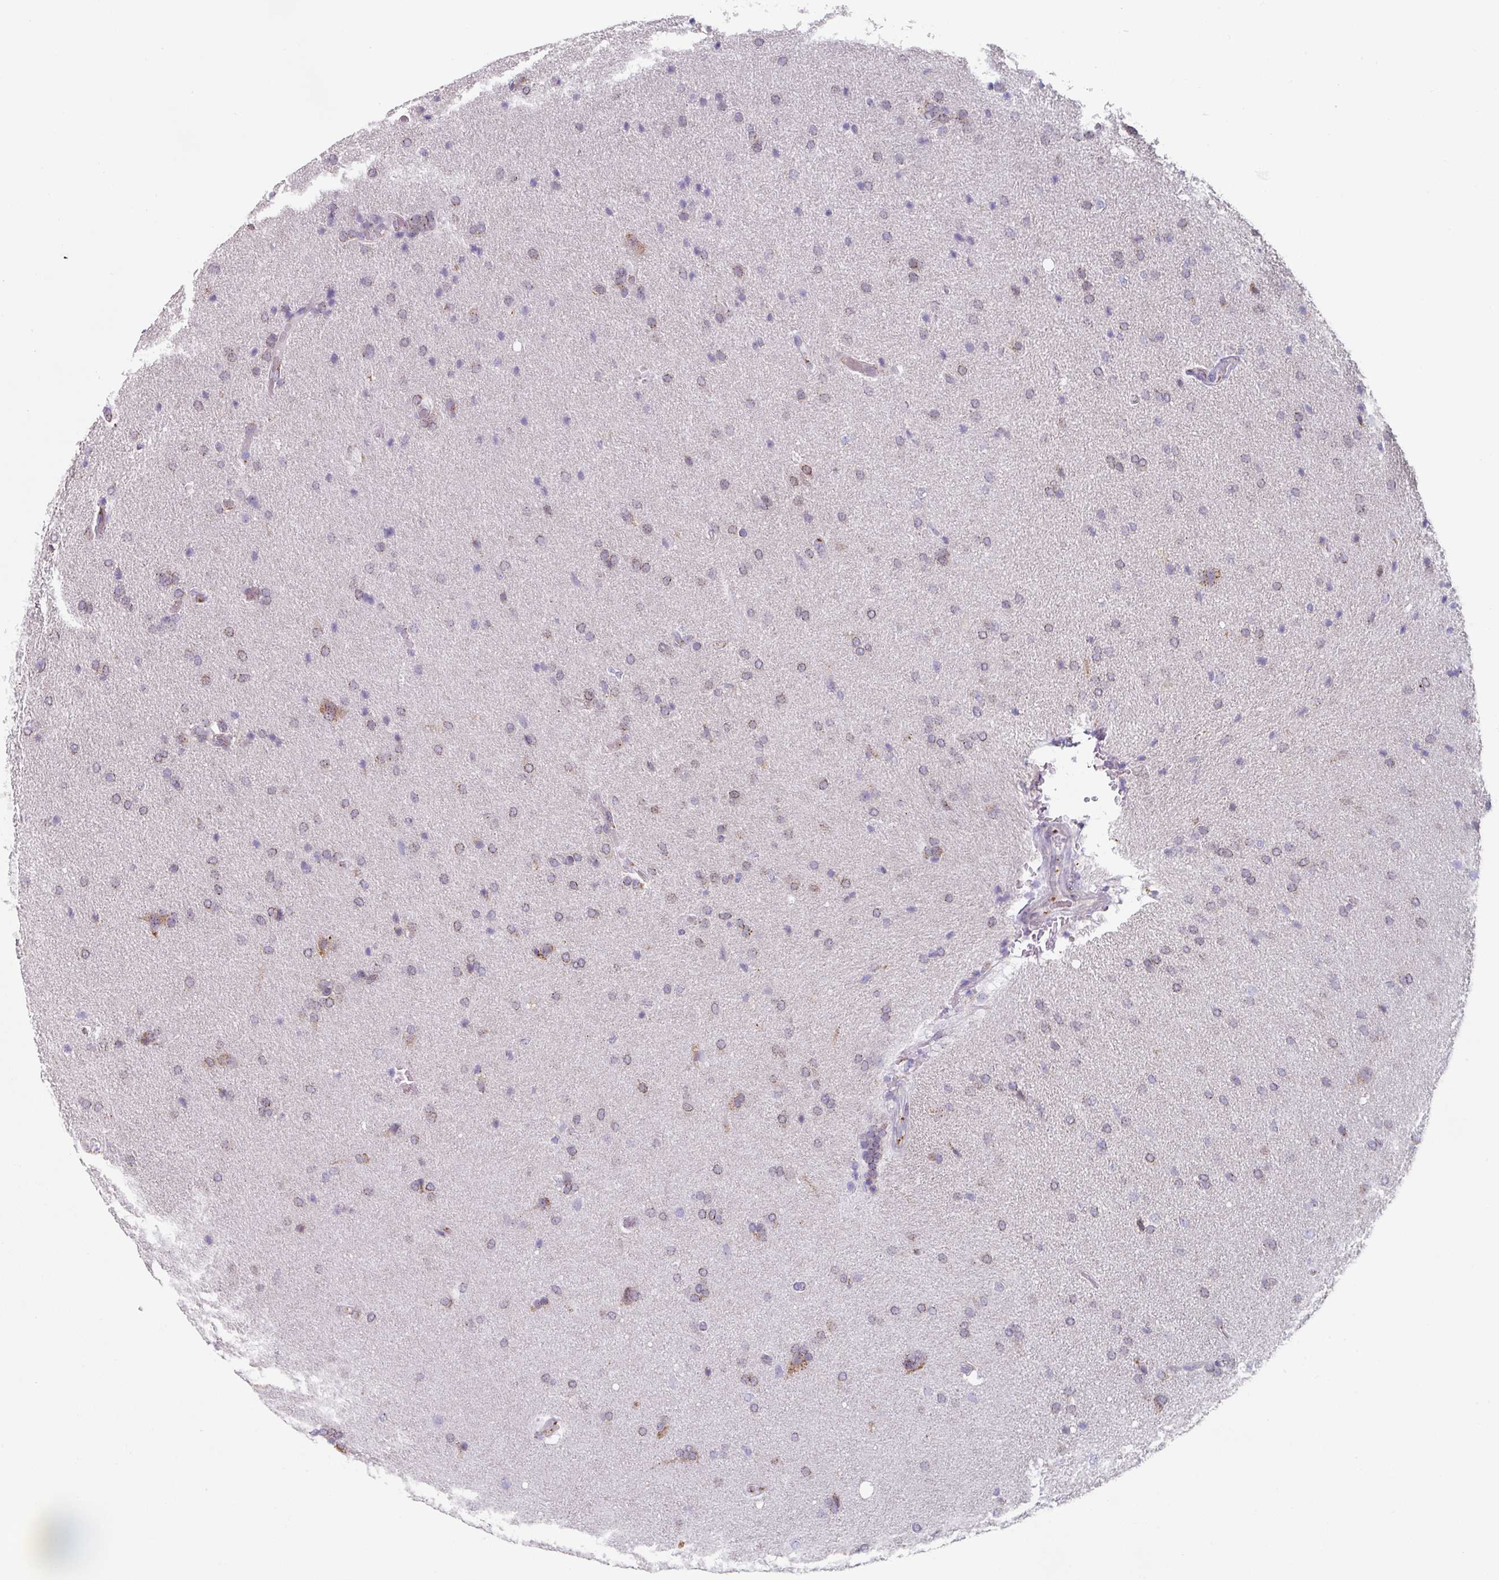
{"staining": {"intensity": "weak", "quantity": "<25%", "location": "cytoplasmic/membranous"}, "tissue": "glioma", "cell_type": "Tumor cells", "image_type": "cancer", "snomed": [{"axis": "morphology", "description": "Glioma, malignant, High grade"}, {"axis": "topography", "description": "Brain"}], "caption": "Immunohistochemical staining of malignant glioma (high-grade) displays no significant staining in tumor cells. (DAB (3,3'-diaminobenzidine) immunohistochemistry, high magnification).", "gene": "CCDC85B", "patient": {"sex": "male", "age": 56}}